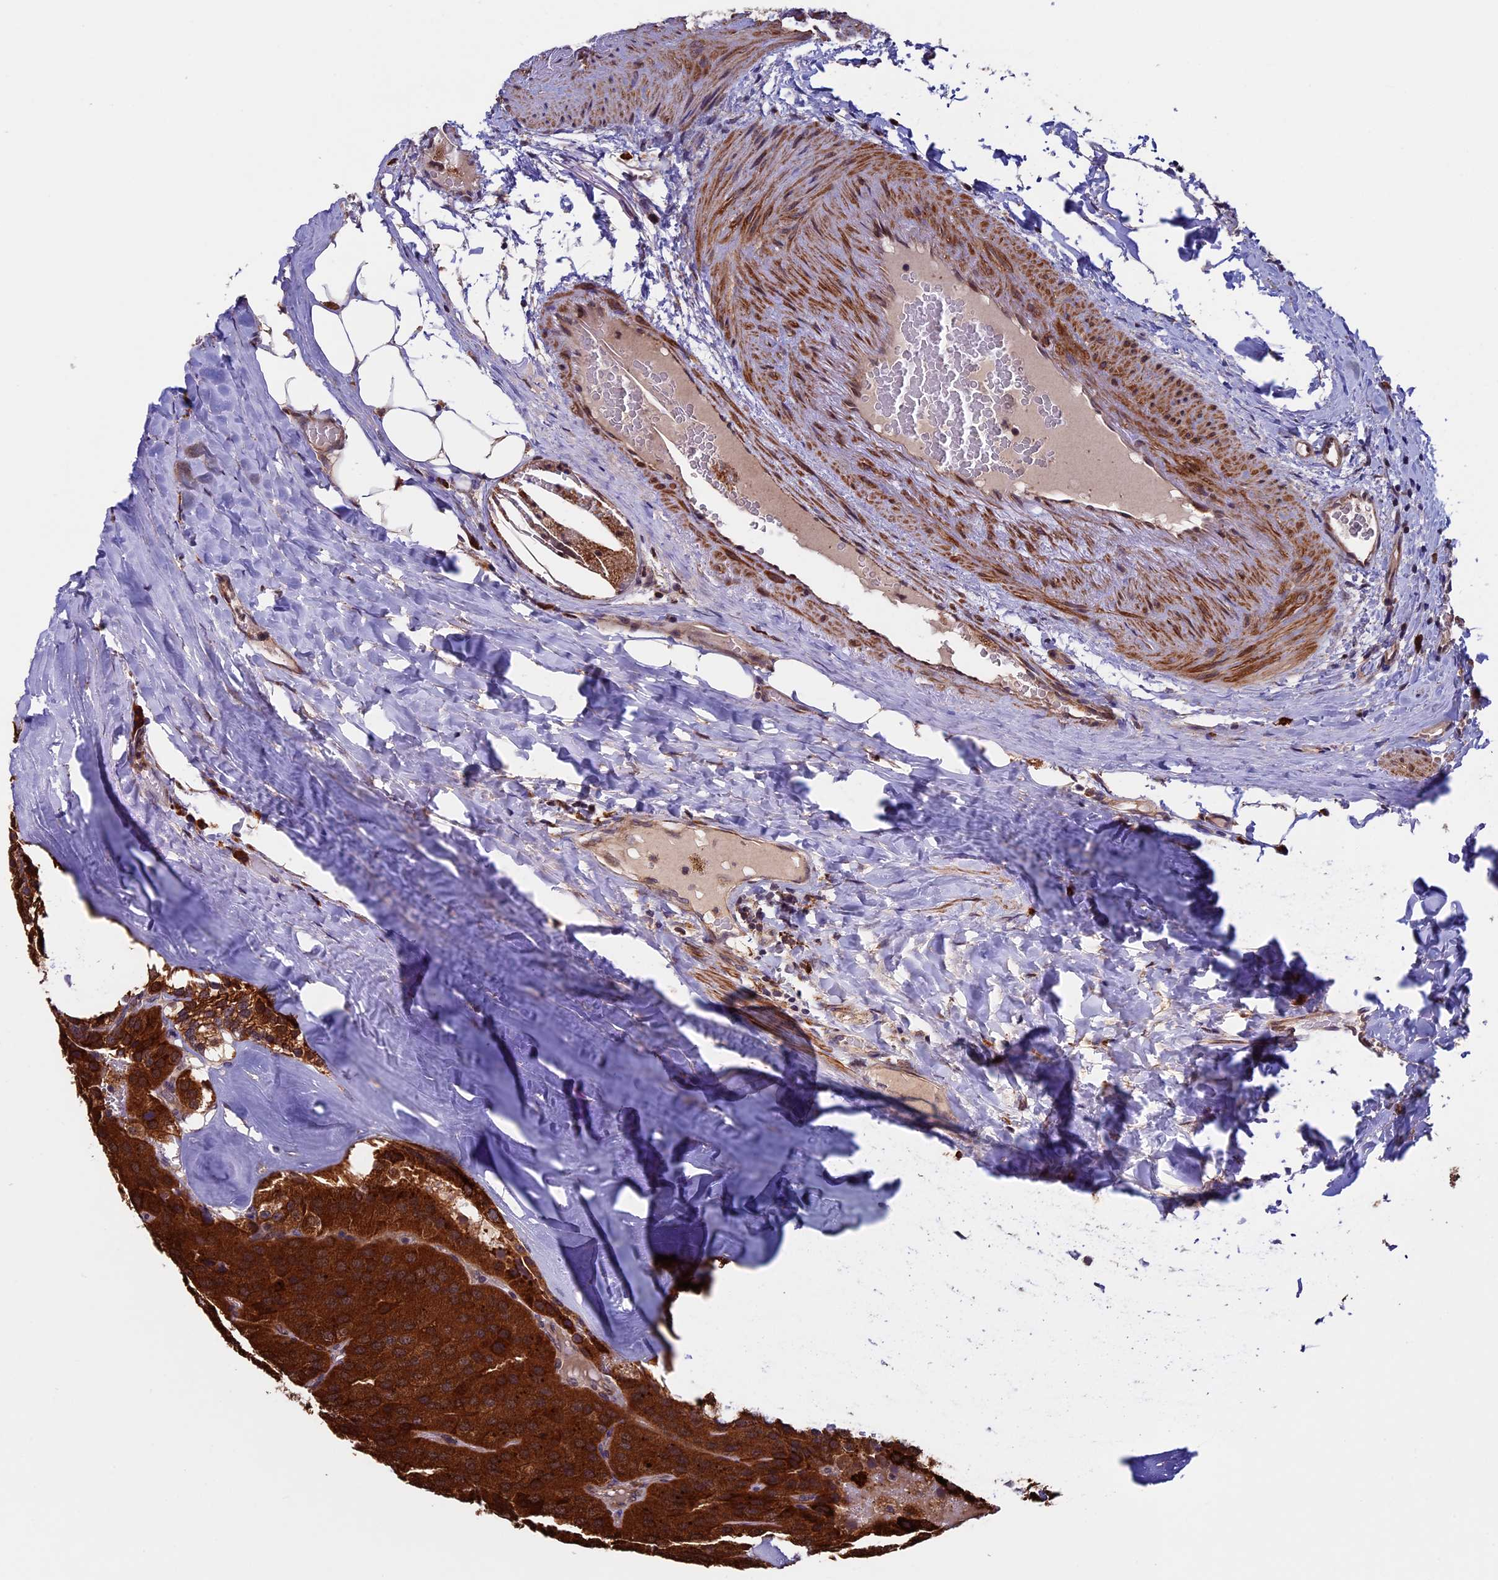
{"staining": {"intensity": "strong", "quantity": ">75%", "location": "cytoplasmic/membranous"}, "tissue": "parathyroid gland", "cell_type": "Glandular cells", "image_type": "normal", "snomed": [{"axis": "morphology", "description": "Normal tissue, NOS"}, {"axis": "morphology", "description": "Adenoma, NOS"}, {"axis": "topography", "description": "Parathyroid gland"}], "caption": "IHC image of unremarkable parathyroid gland stained for a protein (brown), which demonstrates high levels of strong cytoplasmic/membranous staining in about >75% of glandular cells.", "gene": "RNF17", "patient": {"sex": "female", "age": 86}}